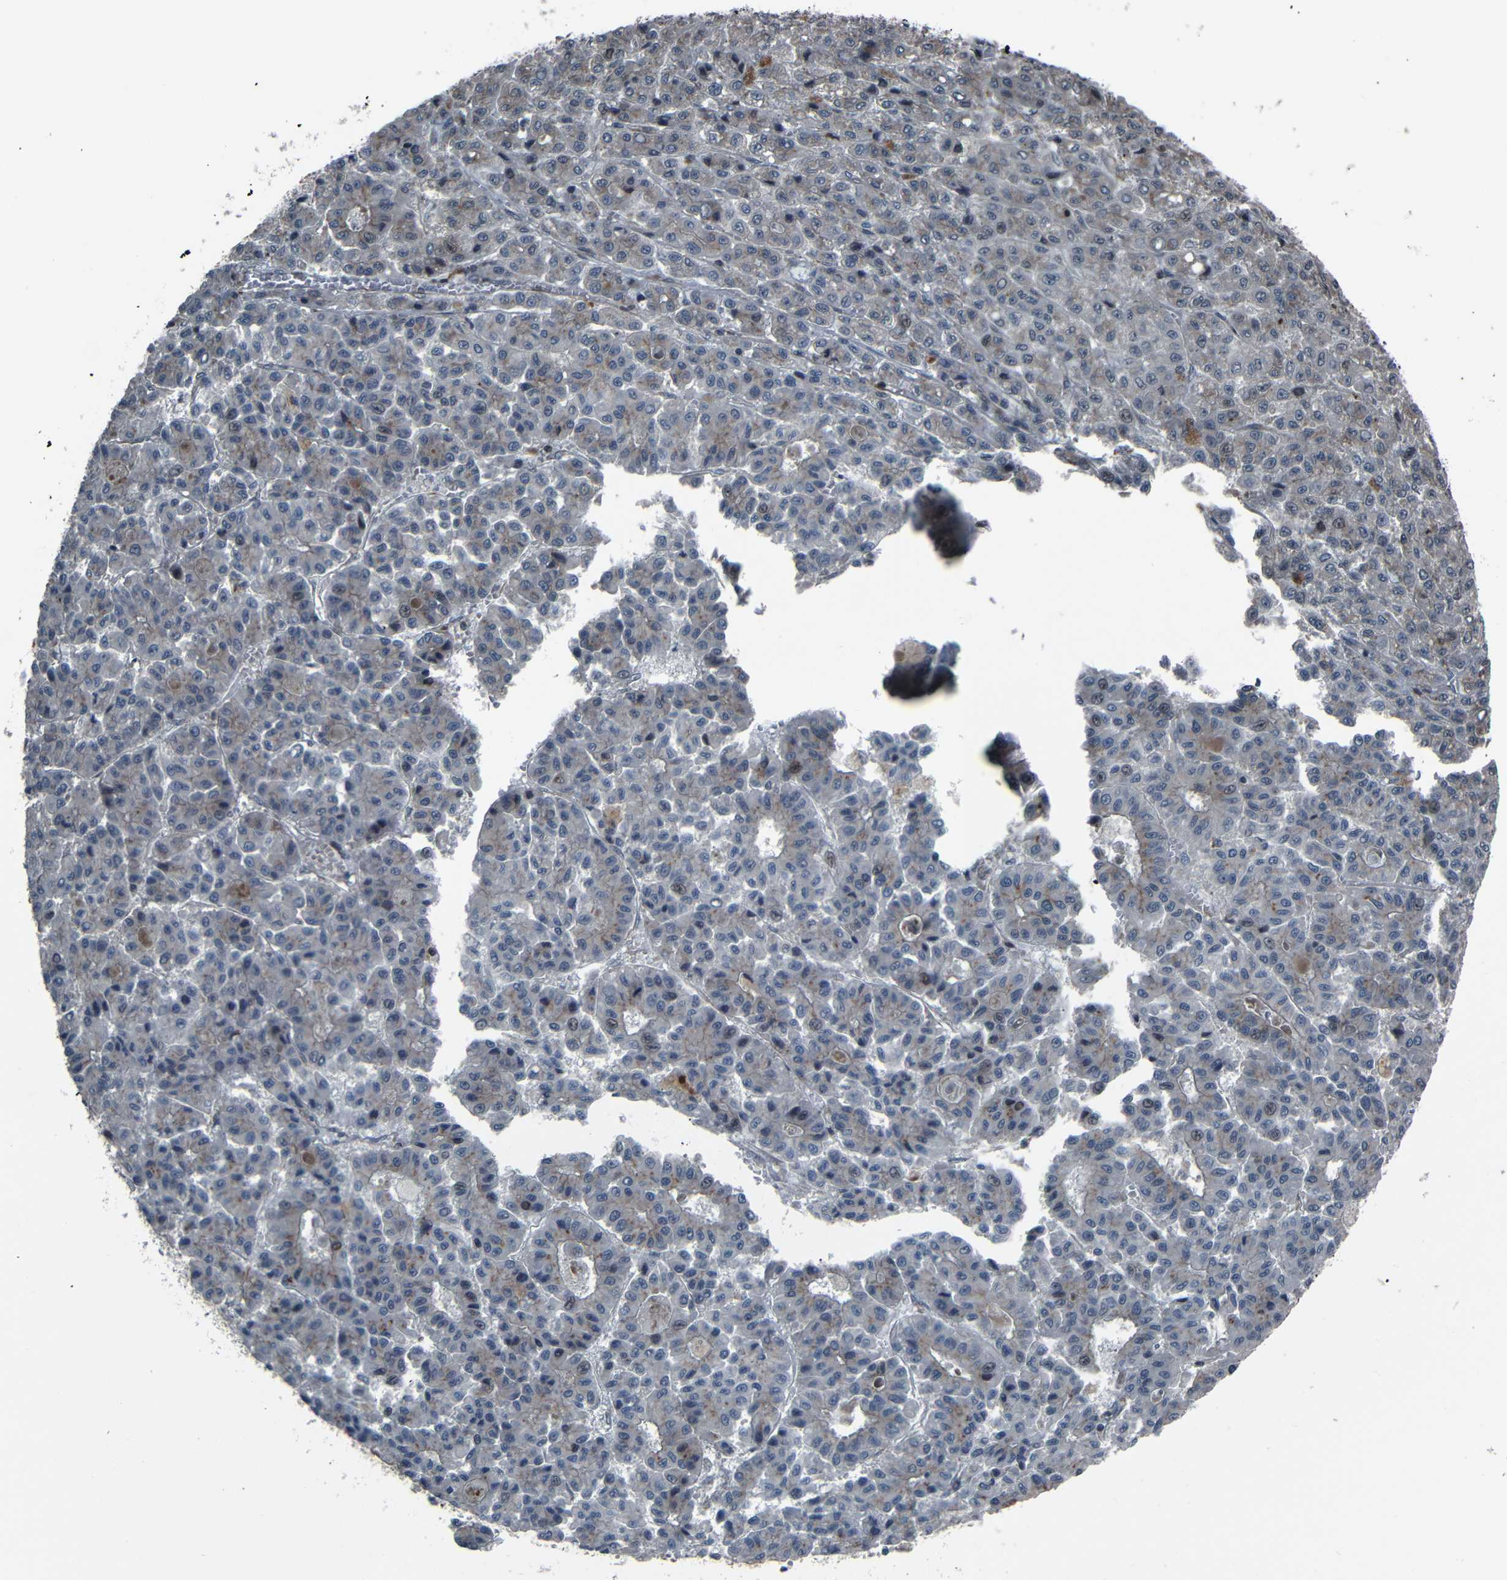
{"staining": {"intensity": "negative", "quantity": "none", "location": "none"}, "tissue": "liver cancer", "cell_type": "Tumor cells", "image_type": "cancer", "snomed": [{"axis": "morphology", "description": "Carcinoma, Hepatocellular, NOS"}, {"axis": "topography", "description": "Liver"}], "caption": "This is an immunohistochemistry image of liver cancer. There is no positivity in tumor cells.", "gene": "AKAP9", "patient": {"sex": "male", "age": 70}}